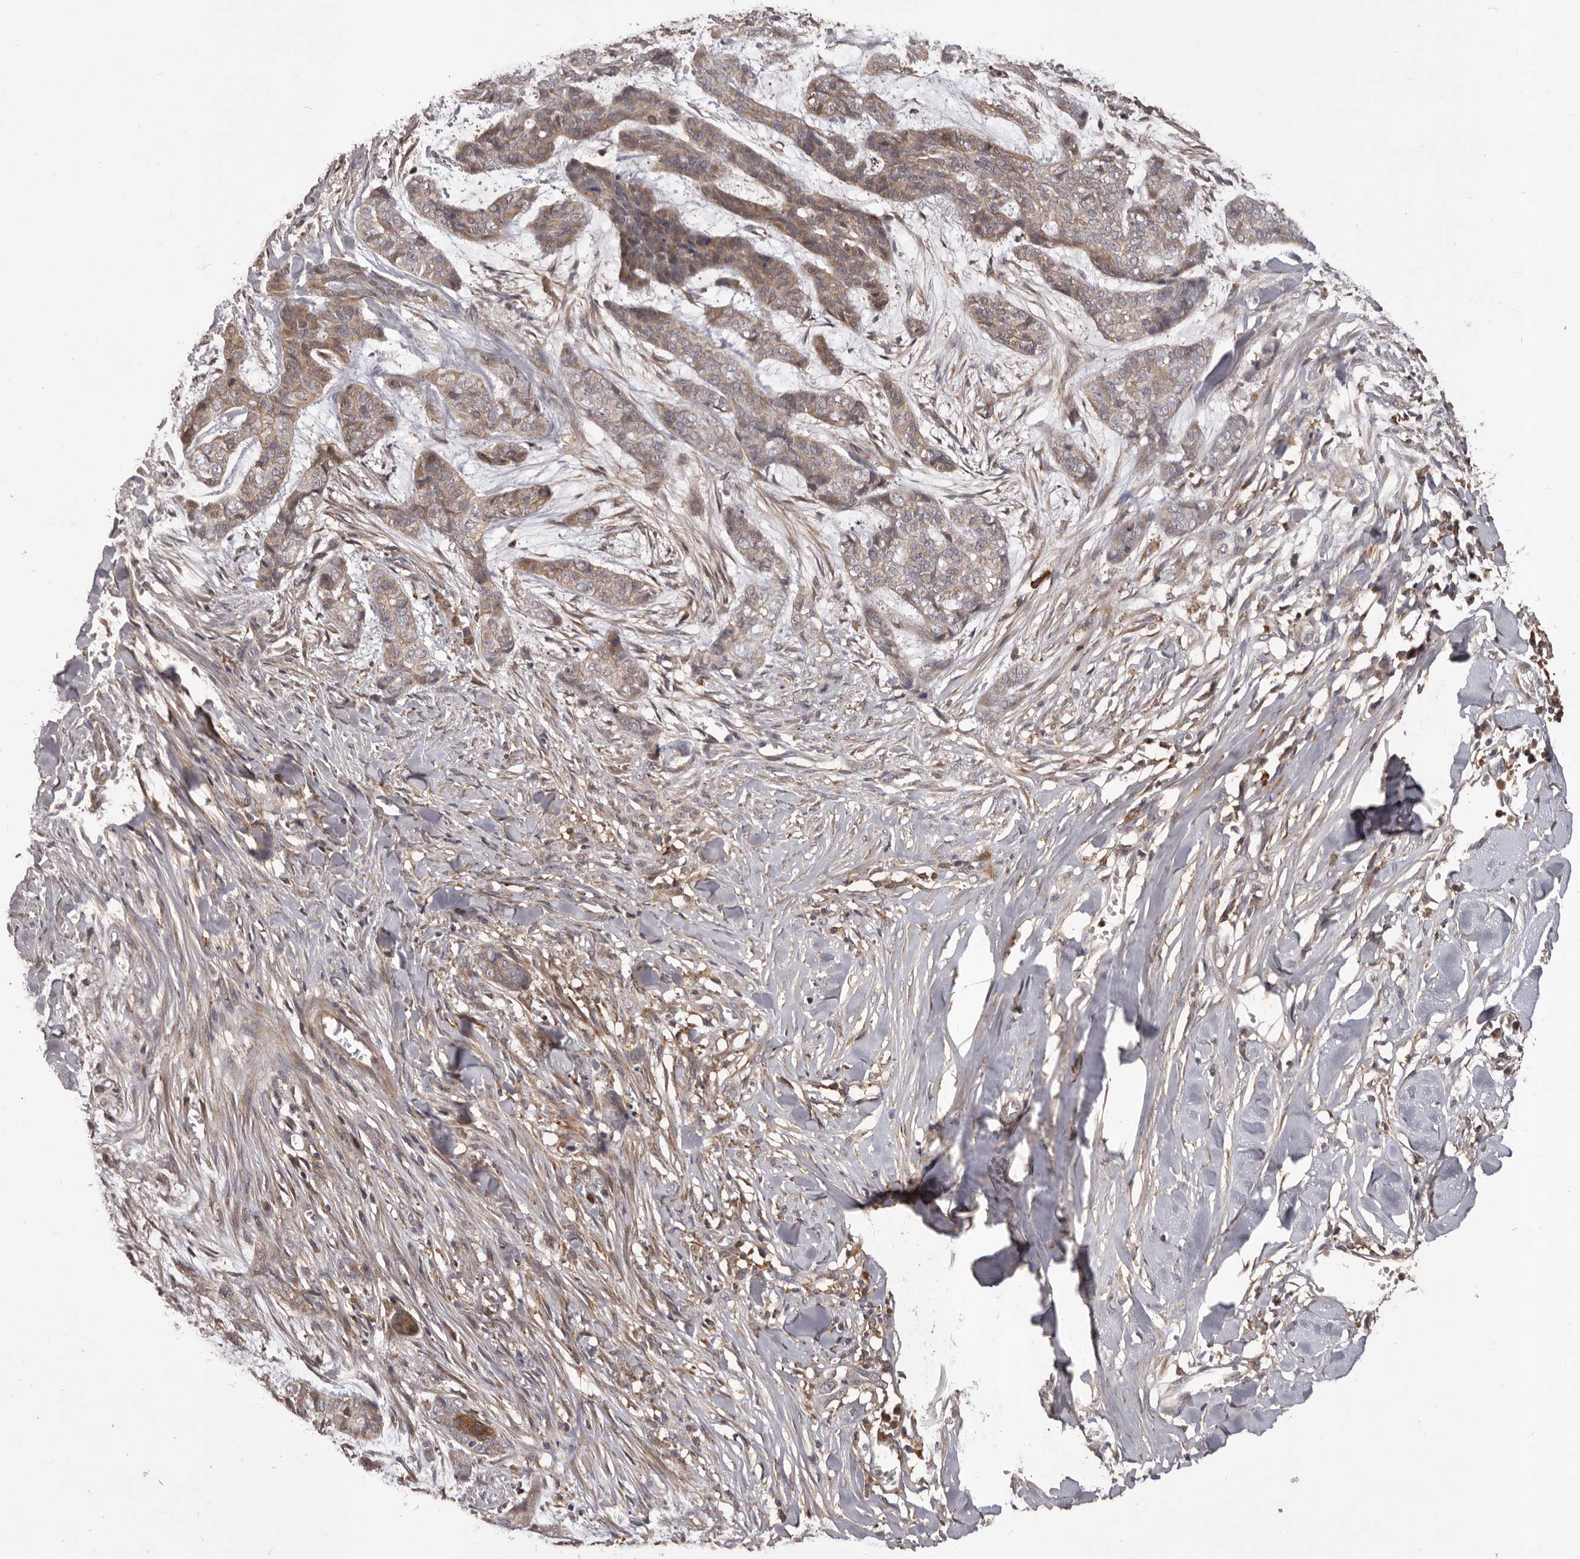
{"staining": {"intensity": "moderate", "quantity": "25%-75%", "location": "cytoplasmic/membranous"}, "tissue": "skin cancer", "cell_type": "Tumor cells", "image_type": "cancer", "snomed": [{"axis": "morphology", "description": "Basal cell carcinoma"}, {"axis": "topography", "description": "Skin"}], "caption": "This photomicrograph exhibits basal cell carcinoma (skin) stained with immunohistochemistry (IHC) to label a protein in brown. The cytoplasmic/membranous of tumor cells show moderate positivity for the protein. Nuclei are counter-stained blue.", "gene": "GLIPR2", "patient": {"sex": "female", "age": 64}}